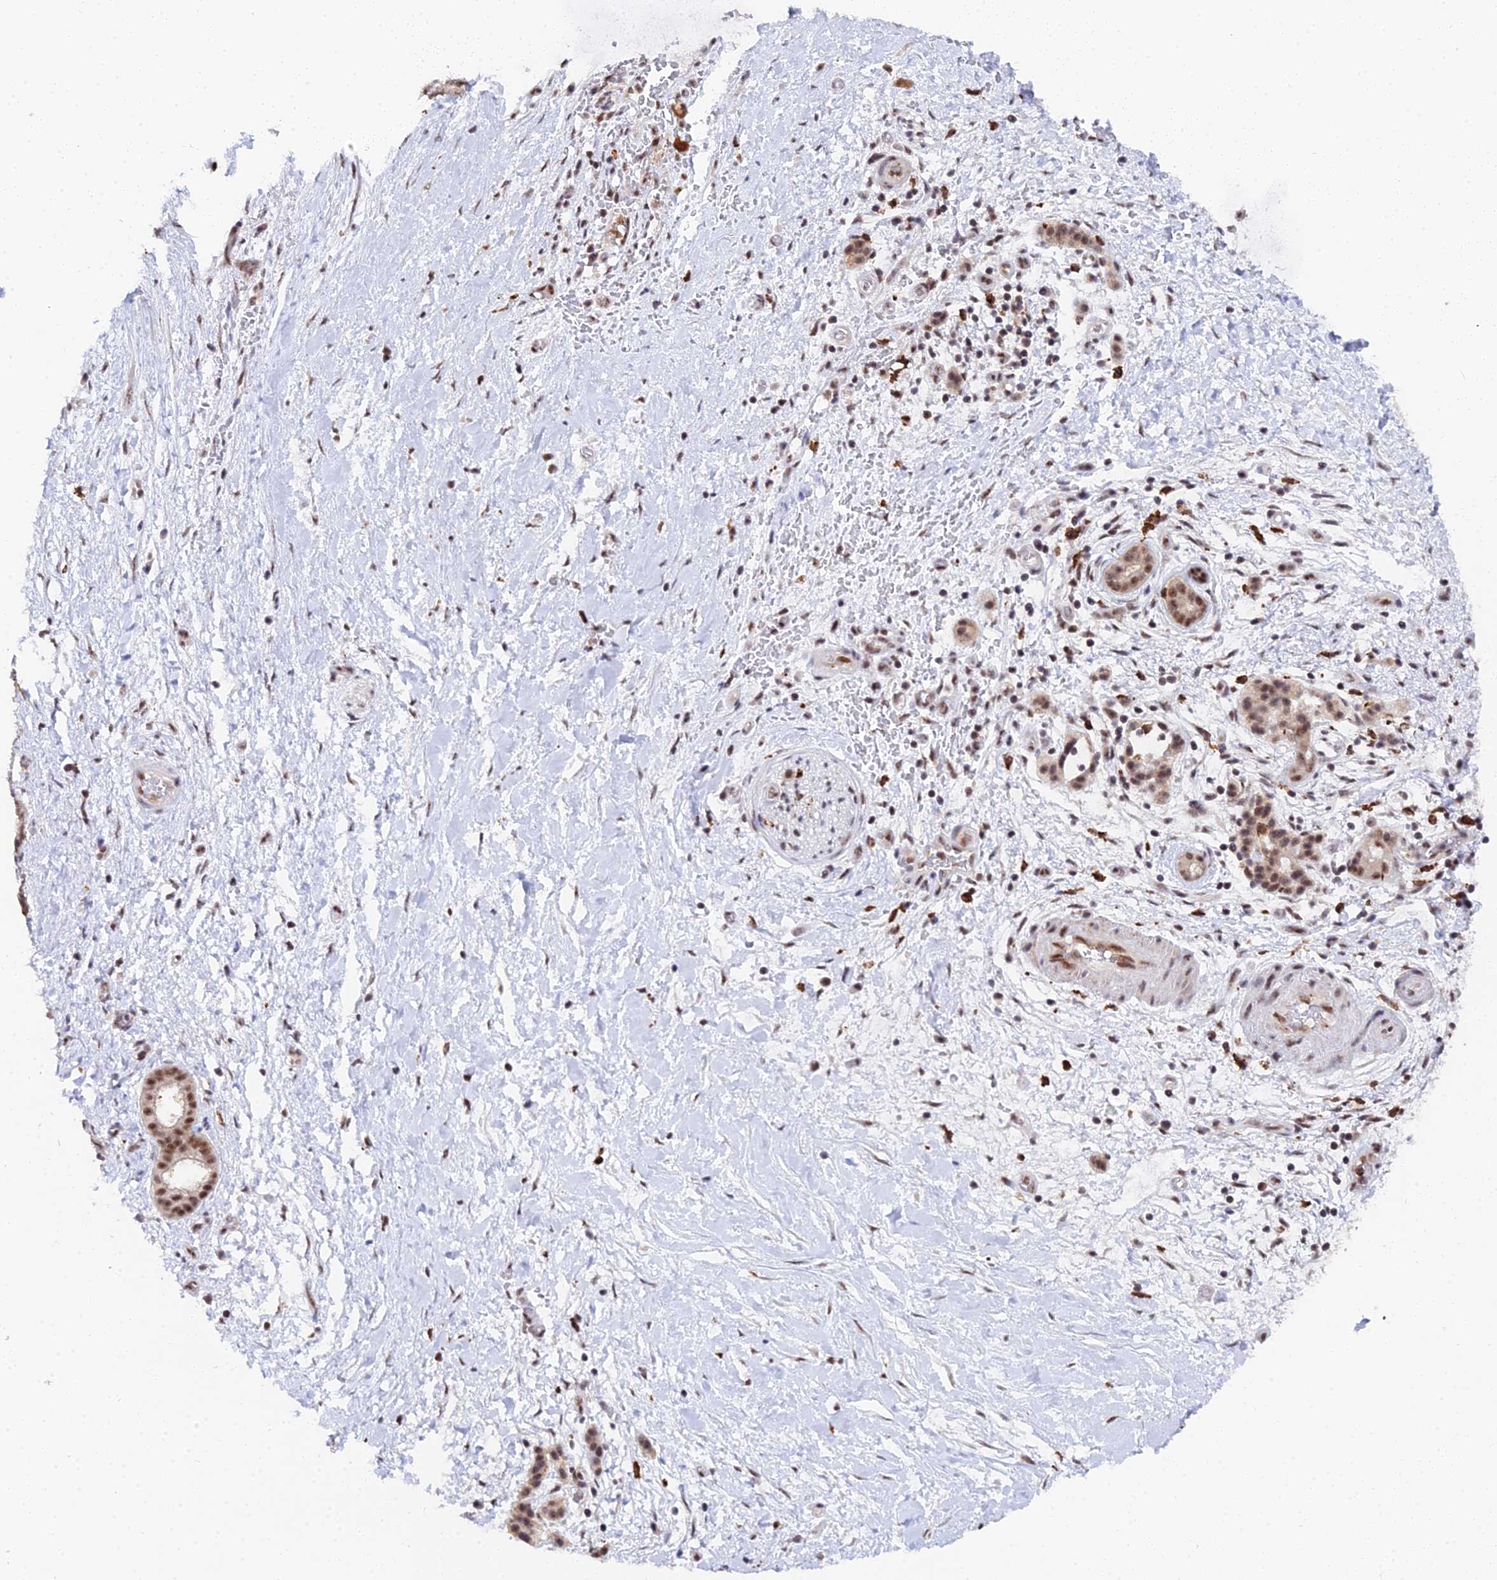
{"staining": {"intensity": "strong", "quantity": ">75%", "location": "nuclear"}, "tissue": "pancreatic cancer", "cell_type": "Tumor cells", "image_type": "cancer", "snomed": [{"axis": "morphology", "description": "Adenocarcinoma, NOS"}, {"axis": "topography", "description": "Pancreas"}], "caption": "A high amount of strong nuclear expression is present in about >75% of tumor cells in pancreatic adenocarcinoma tissue.", "gene": "MAGOHB", "patient": {"sex": "male", "age": 68}}